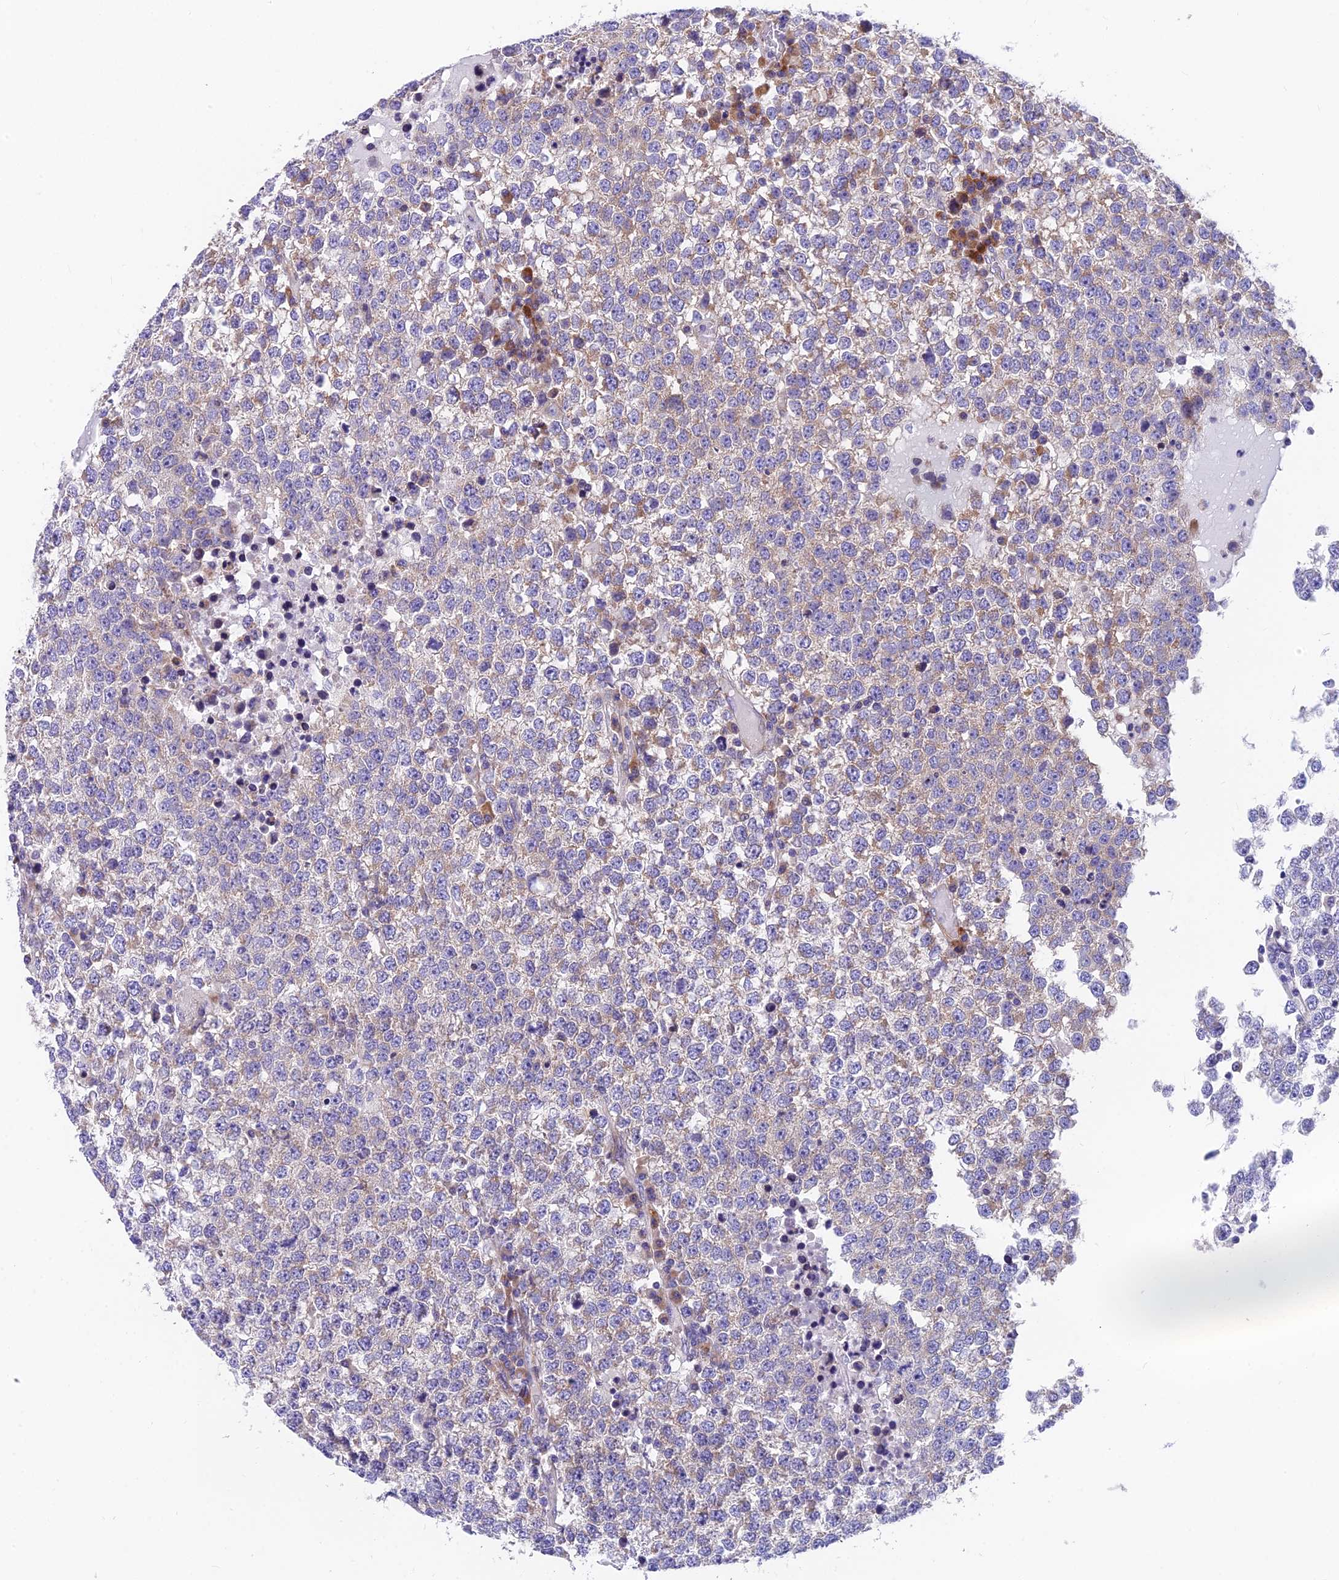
{"staining": {"intensity": "weak", "quantity": "25%-75%", "location": "cytoplasmic/membranous"}, "tissue": "testis cancer", "cell_type": "Tumor cells", "image_type": "cancer", "snomed": [{"axis": "morphology", "description": "Seminoma, NOS"}, {"axis": "topography", "description": "Testis"}], "caption": "Immunohistochemical staining of testis cancer (seminoma) demonstrates weak cytoplasmic/membranous protein expression in about 25%-75% of tumor cells.", "gene": "MVB12A", "patient": {"sex": "male", "age": 65}}